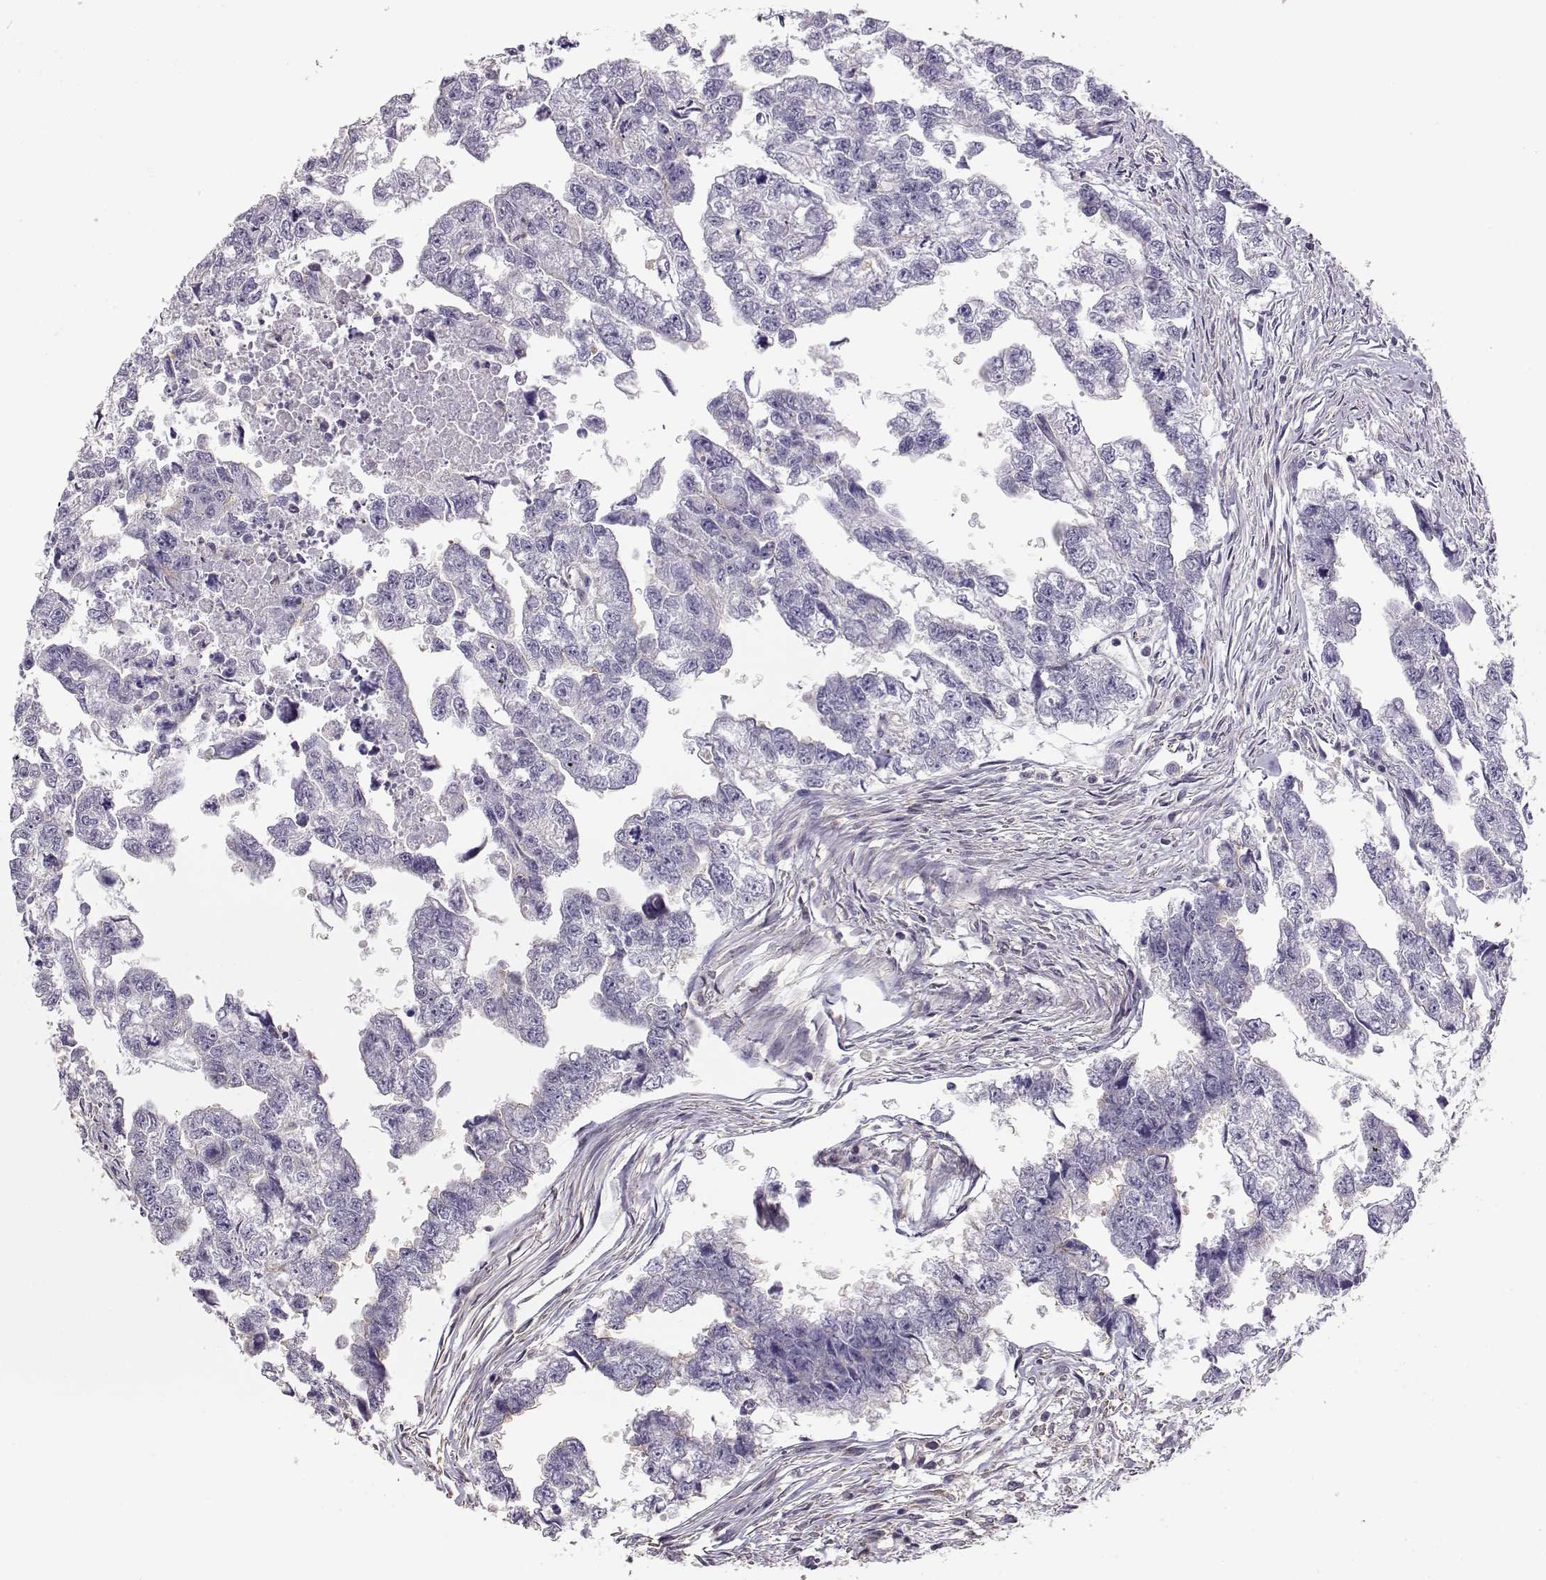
{"staining": {"intensity": "negative", "quantity": "none", "location": "none"}, "tissue": "testis cancer", "cell_type": "Tumor cells", "image_type": "cancer", "snomed": [{"axis": "morphology", "description": "Carcinoma, Embryonal, NOS"}, {"axis": "morphology", "description": "Teratoma, malignant, NOS"}, {"axis": "topography", "description": "Testis"}], "caption": "Testis cancer (embryonal carcinoma) was stained to show a protein in brown. There is no significant expression in tumor cells.", "gene": "DAPL1", "patient": {"sex": "male", "age": 44}}